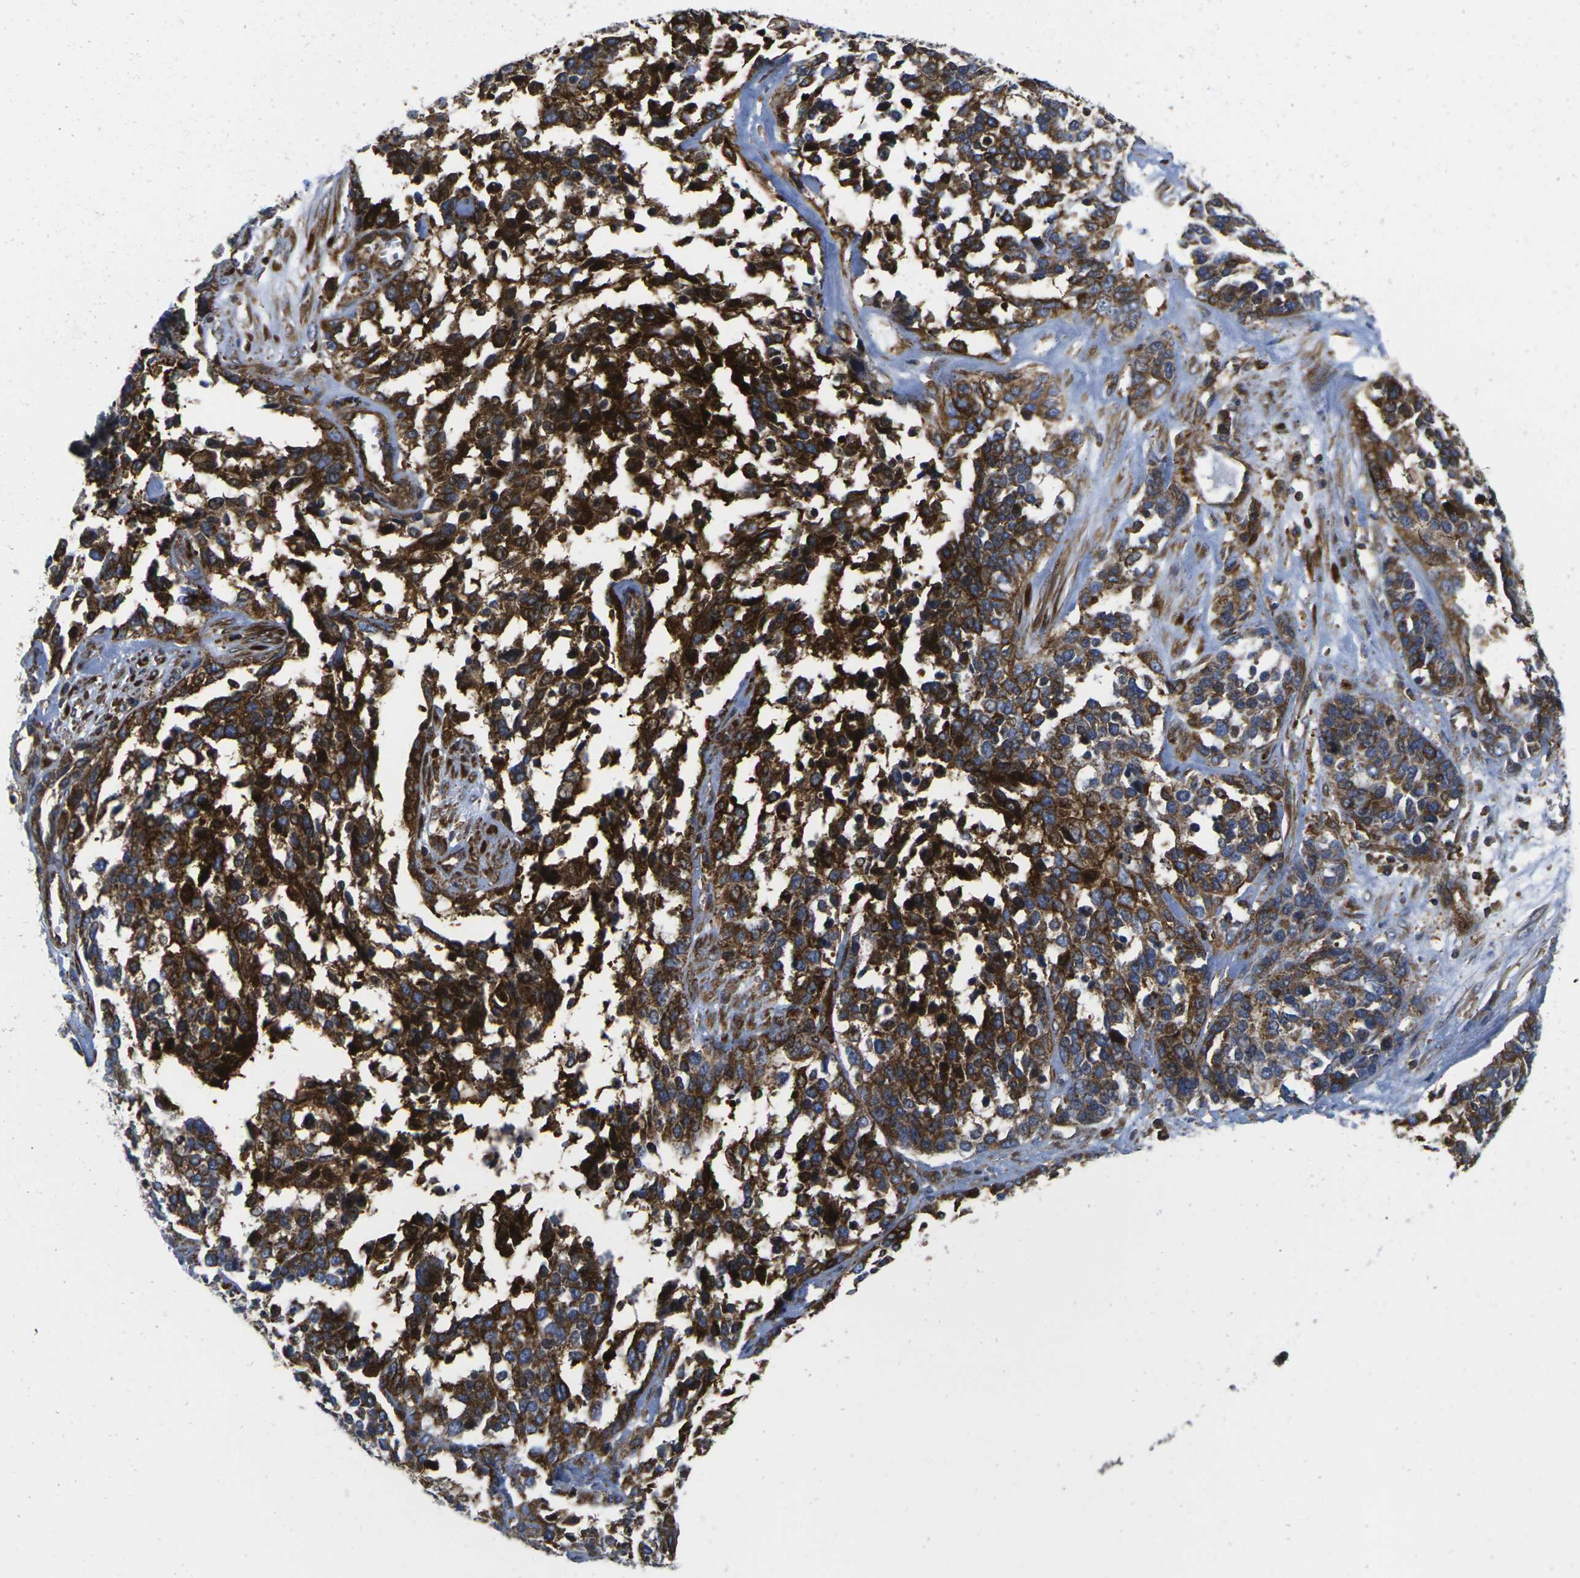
{"staining": {"intensity": "strong", "quantity": ">75%", "location": "cytoplasmic/membranous"}, "tissue": "ovarian cancer", "cell_type": "Tumor cells", "image_type": "cancer", "snomed": [{"axis": "morphology", "description": "Cystadenocarcinoma, serous, NOS"}, {"axis": "topography", "description": "Ovary"}], "caption": "Brown immunohistochemical staining in ovarian cancer demonstrates strong cytoplasmic/membranous positivity in approximately >75% of tumor cells.", "gene": "IQGAP1", "patient": {"sex": "female", "age": 44}}